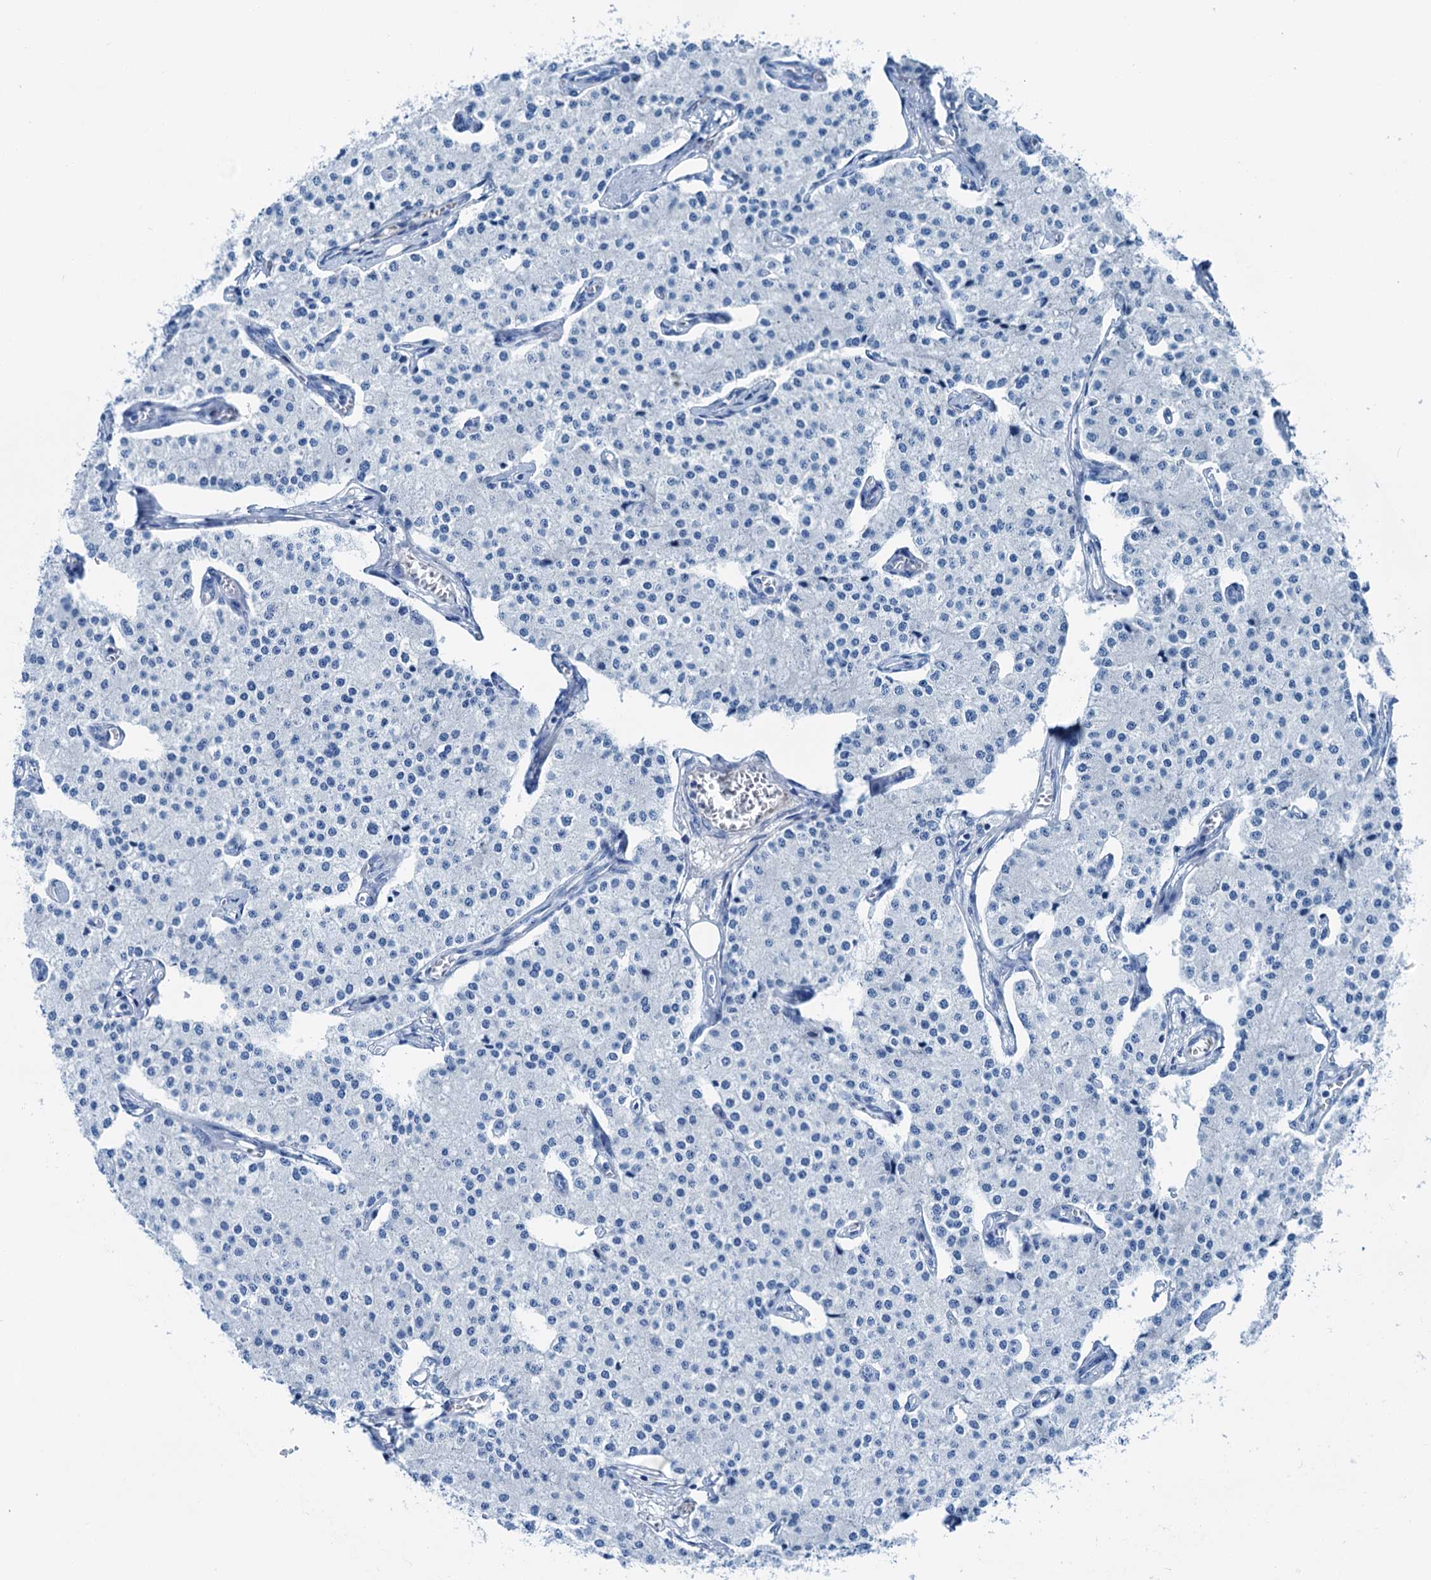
{"staining": {"intensity": "negative", "quantity": "none", "location": "none"}, "tissue": "carcinoid", "cell_type": "Tumor cells", "image_type": "cancer", "snomed": [{"axis": "morphology", "description": "Carcinoid, malignant, NOS"}, {"axis": "topography", "description": "Colon"}], "caption": "Immunohistochemical staining of carcinoid shows no significant staining in tumor cells.", "gene": "KNDC1", "patient": {"sex": "female", "age": 52}}